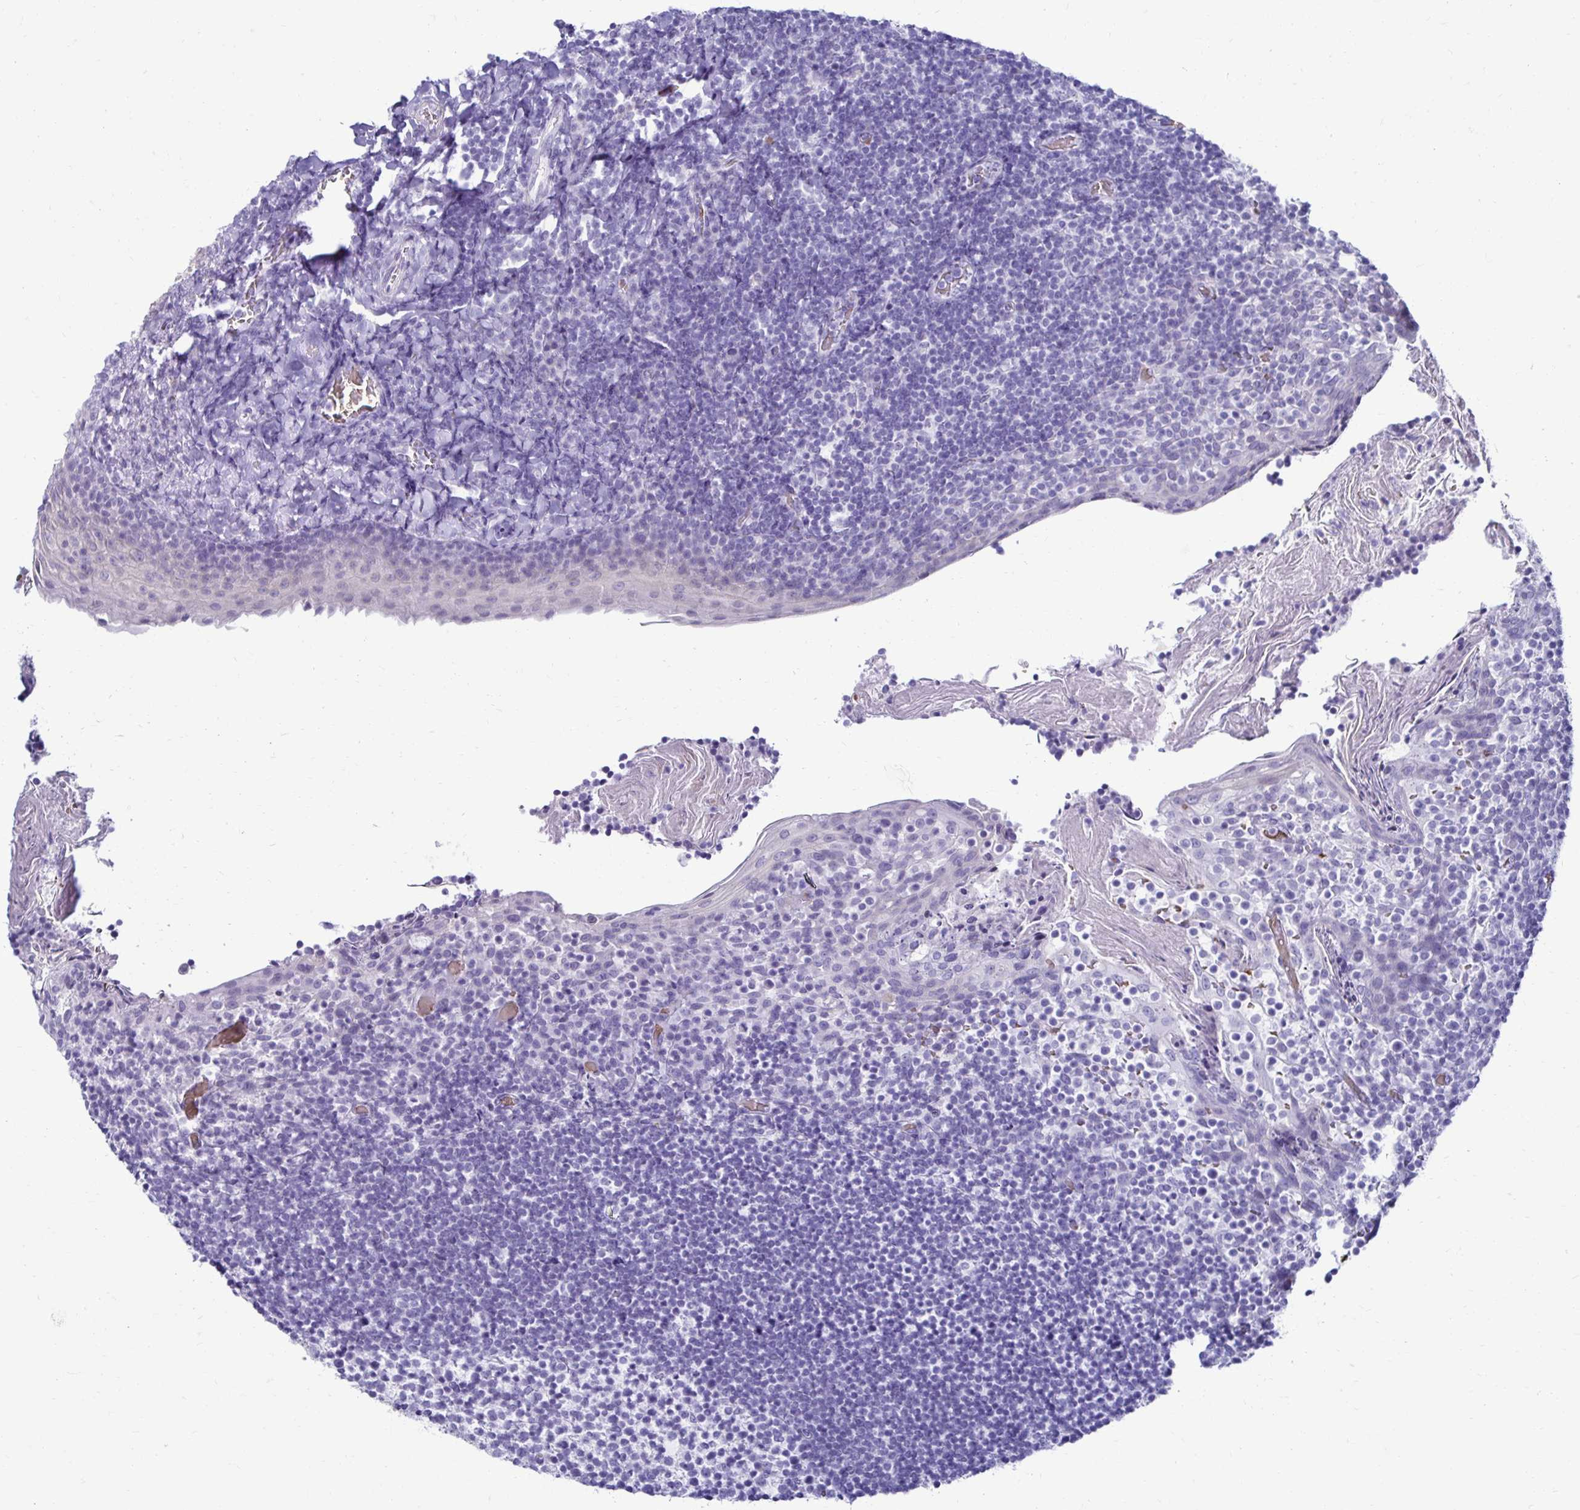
{"staining": {"intensity": "negative", "quantity": "none", "location": "none"}, "tissue": "tonsil", "cell_type": "Germinal center cells", "image_type": "normal", "snomed": [{"axis": "morphology", "description": "Normal tissue, NOS"}, {"axis": "topography", "description": "Tonsil"}], "caption": "The image demonstrates no staining of germinal center cells in normal tonsil.", "gene": "RHBDL3", "patient": {"sex": "female", "age": 10}}